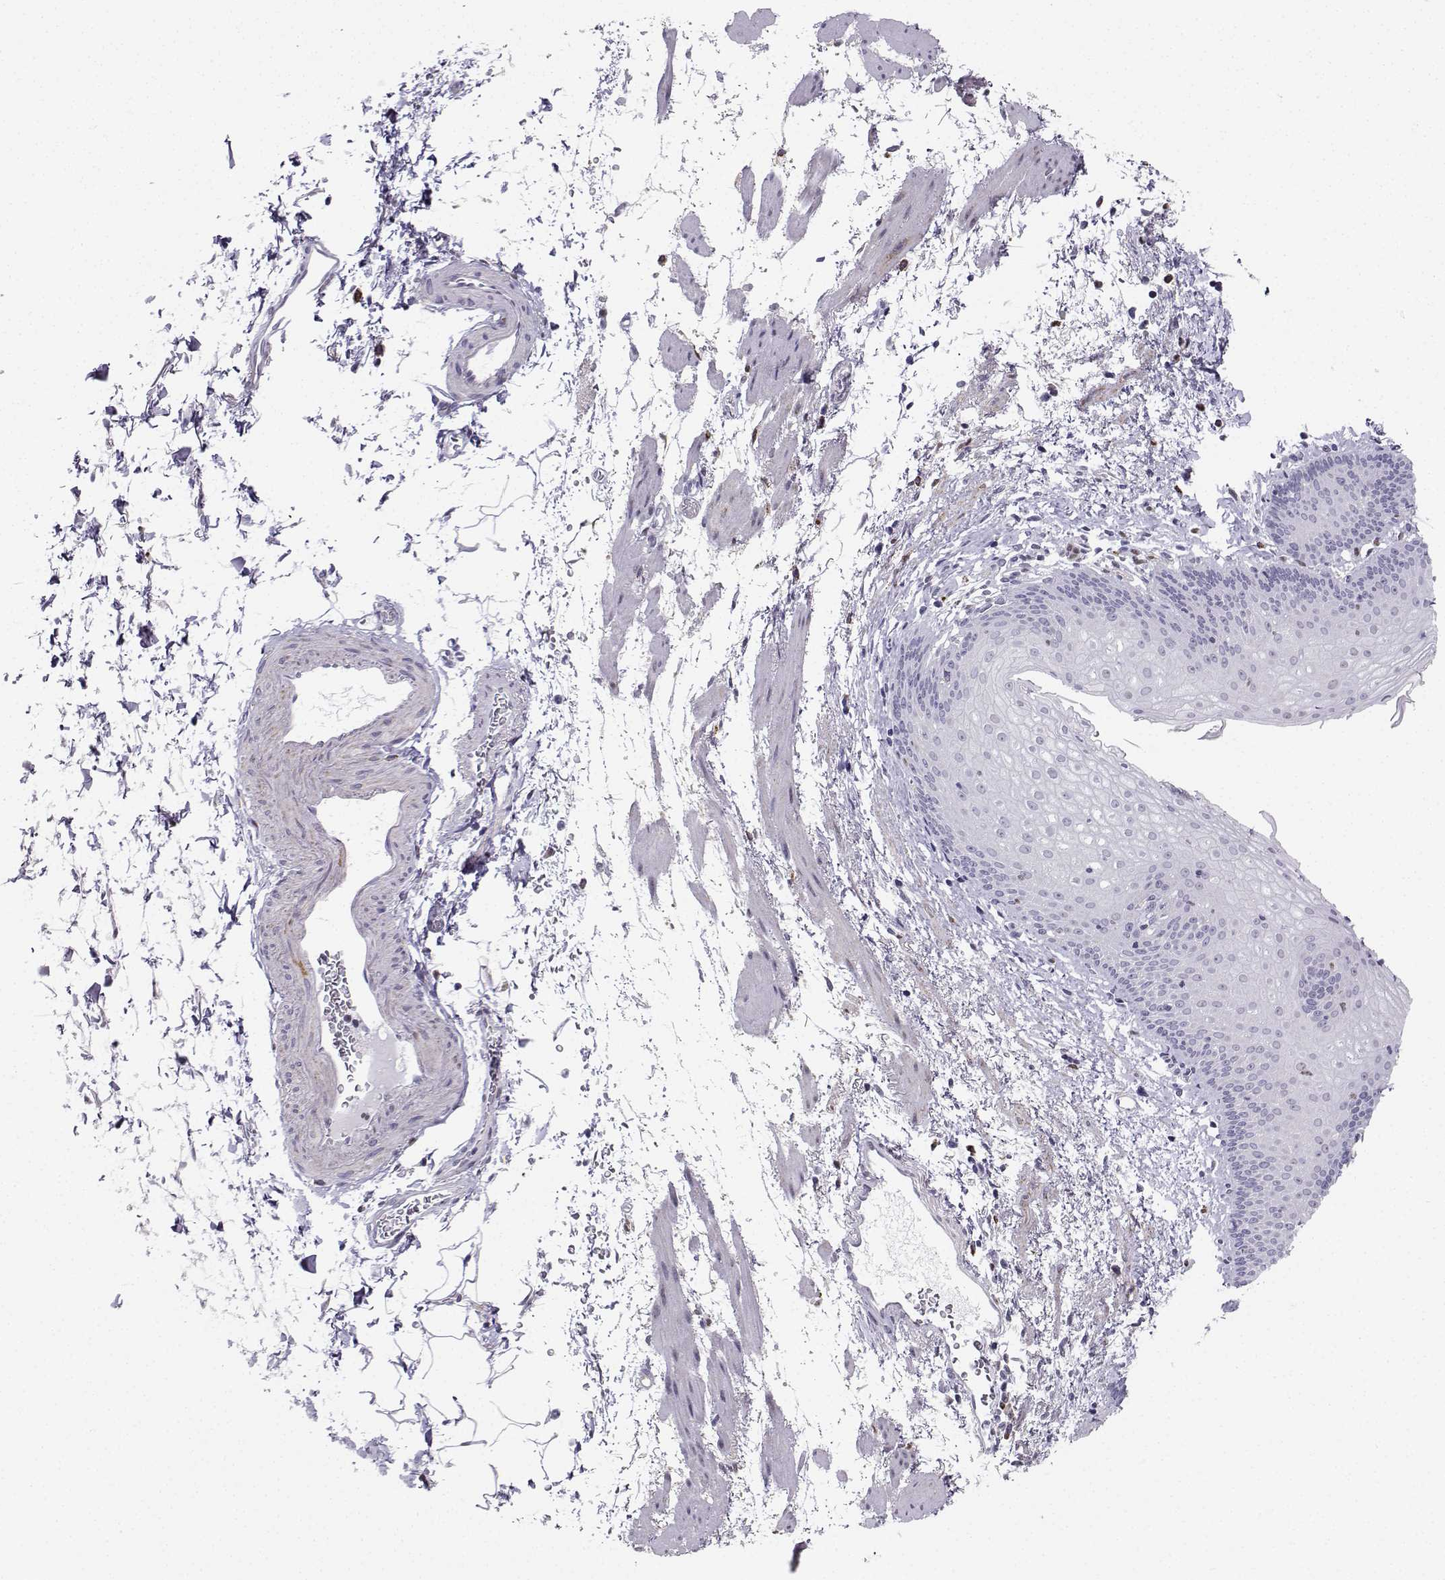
{"staining": {"intensity": "negative", "quantity": "none", "location": "none"}, "tissue": "esophagus", "cell_type": "Squamous epithelial cells", "image_type": "normal", "snomed": [{"axis": "morphology", "description": "Normal tissue, NOS"}, {"axis": "topography", "description": "Esophagus"}], "caption": "IHC of benign esophagus demonstrates no staining in squamous epithelial cells. Nuclei are stained in blue.", "gene": "DCLK3", "patient": {"sex": "female", "age": 64}}